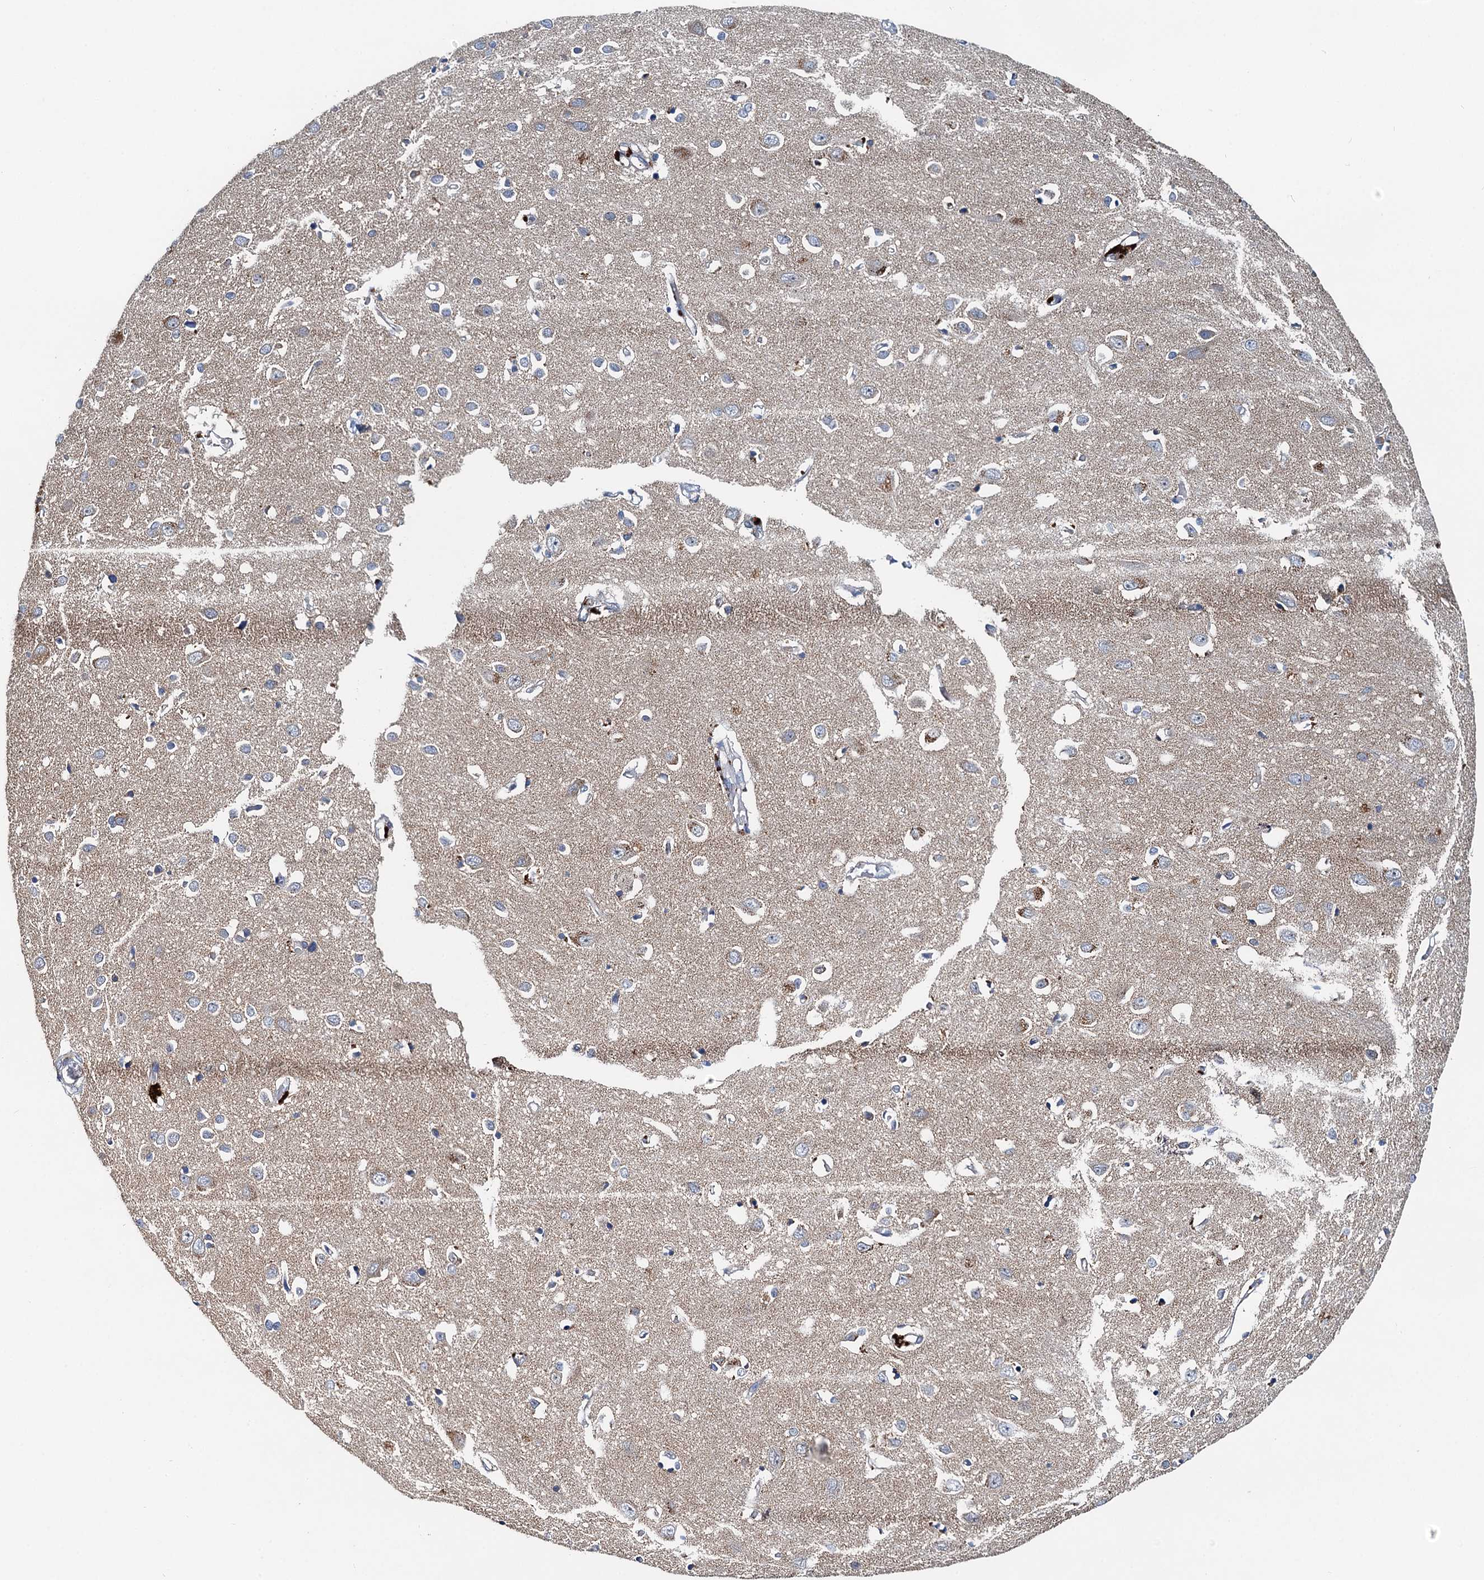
{"staining": {"intensity": "weak", "quantity": "25%-75%", "location": "cytoplasmic/membranous"}, "tissue": "cerebral cortex", "cell_type": "Endothelial cells", "image_type": "normal", "snomed": [{"axis": "morphology", "description": "Normal tissue, NOS"}, {"axis": "topography", "description": "Cerebral cortex"}], "caption": "A photomicrograph of human cerebral cortex stained for a protein displays weak cytoplasmic/membranous brown staining in endothelial cells. (Stains: DAB in brown, nuclei in blue, Microscopy: brightfield microscopy at high magnification).", "gene": "EFL1", "patient": {"sex": "female", "age": 64}}